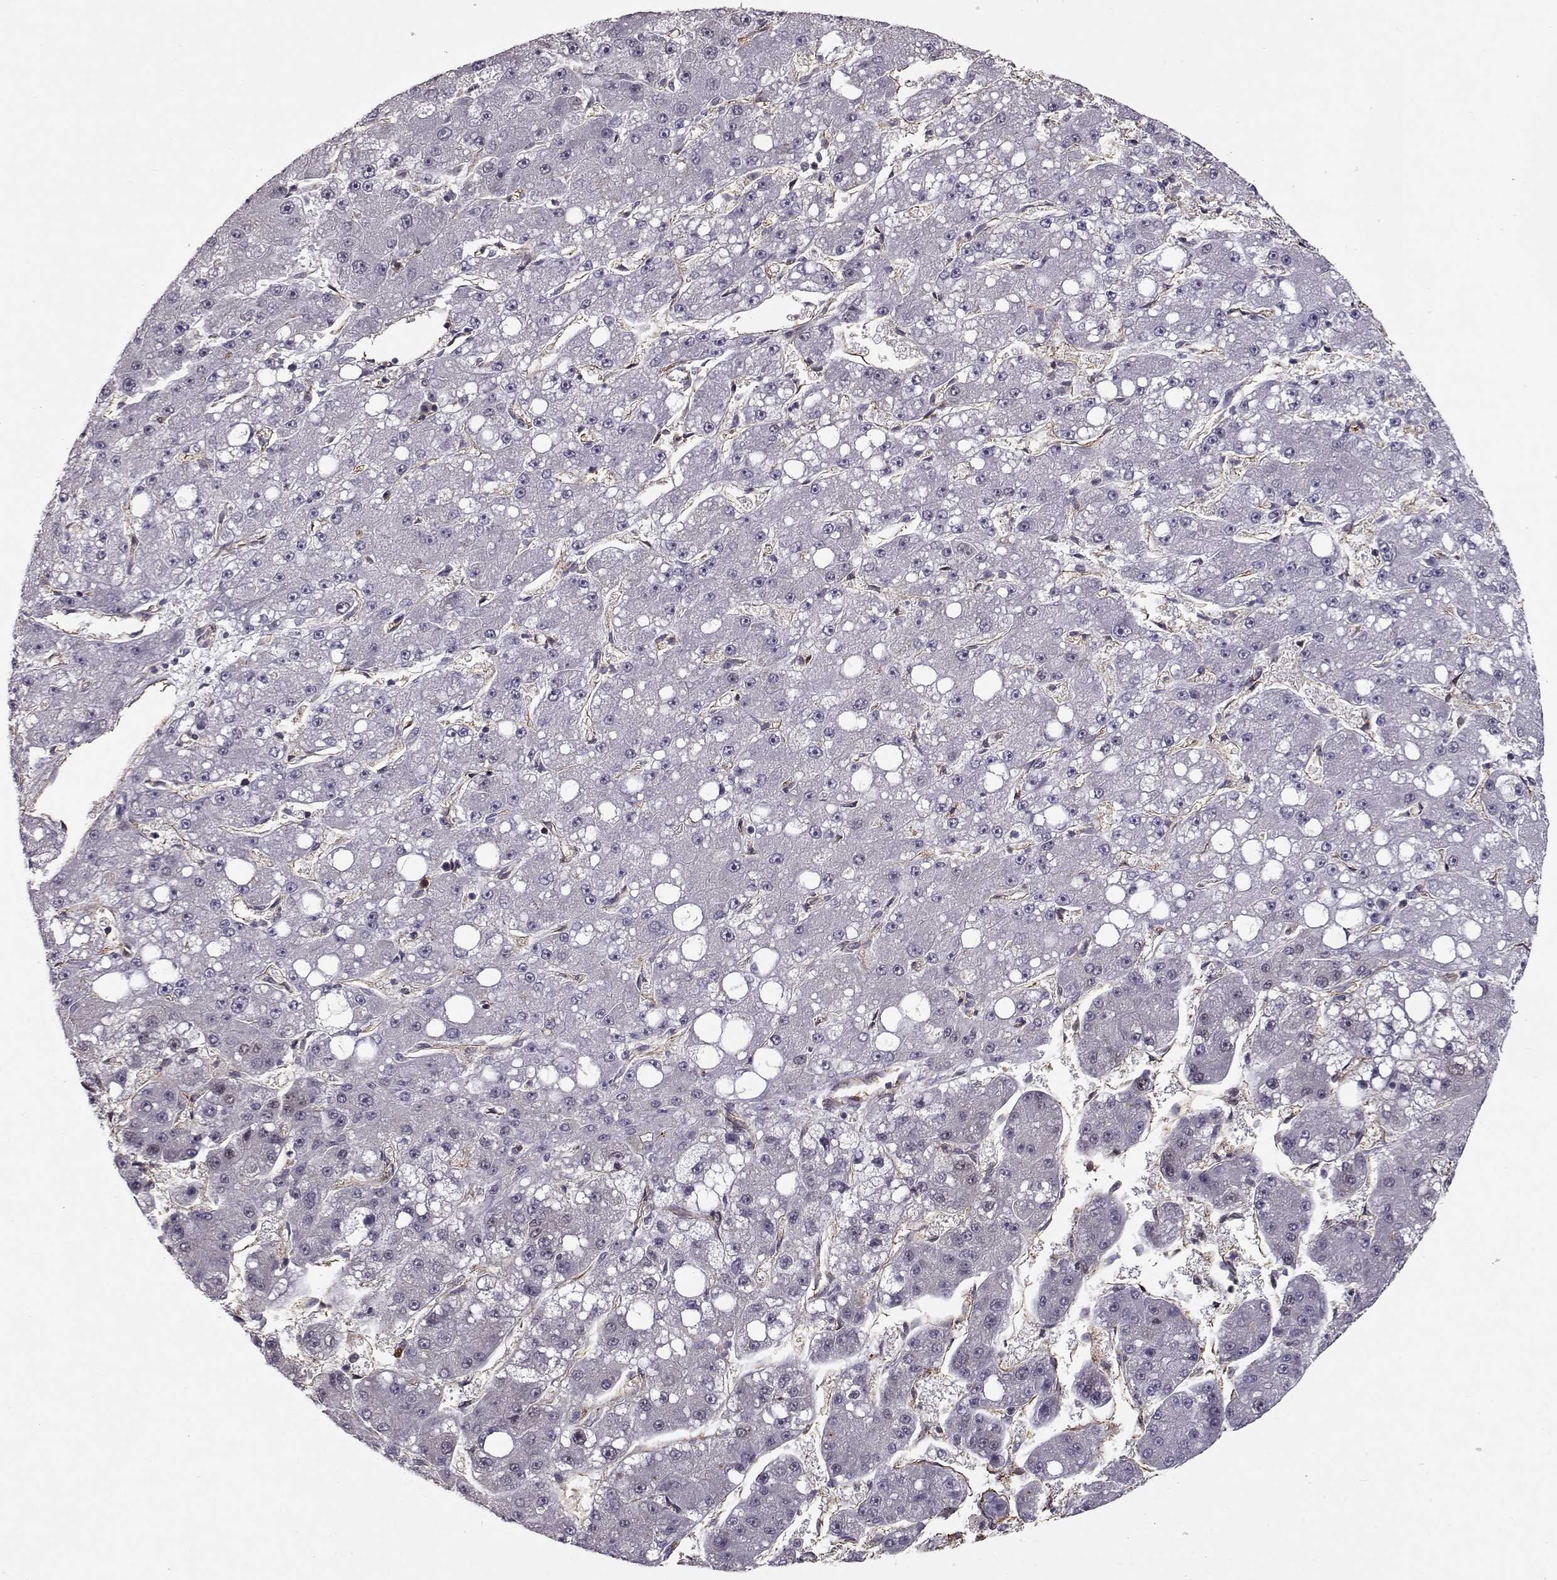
{"staining": {"intensity": "negative", "quantity": "none", "location": "none"}, "tissue": "liver cancer", "cell_type": "Tumor cells", "image_type": "cancer", "snomed": [{"axis": "morphology", "description": "Carcinoma, Hepatocellular, NOS"}, {"axis": "topography", "description": "Liver"}], "caption": "IHC of human liver cancer (hepatocellular carcinoma) reveals no positivity in tumor cells. (DAB immunohistochemistry with hematoxylin counter stain).", "gene": "RANBP1", "patient": {"sex": "male", "age": 67}}